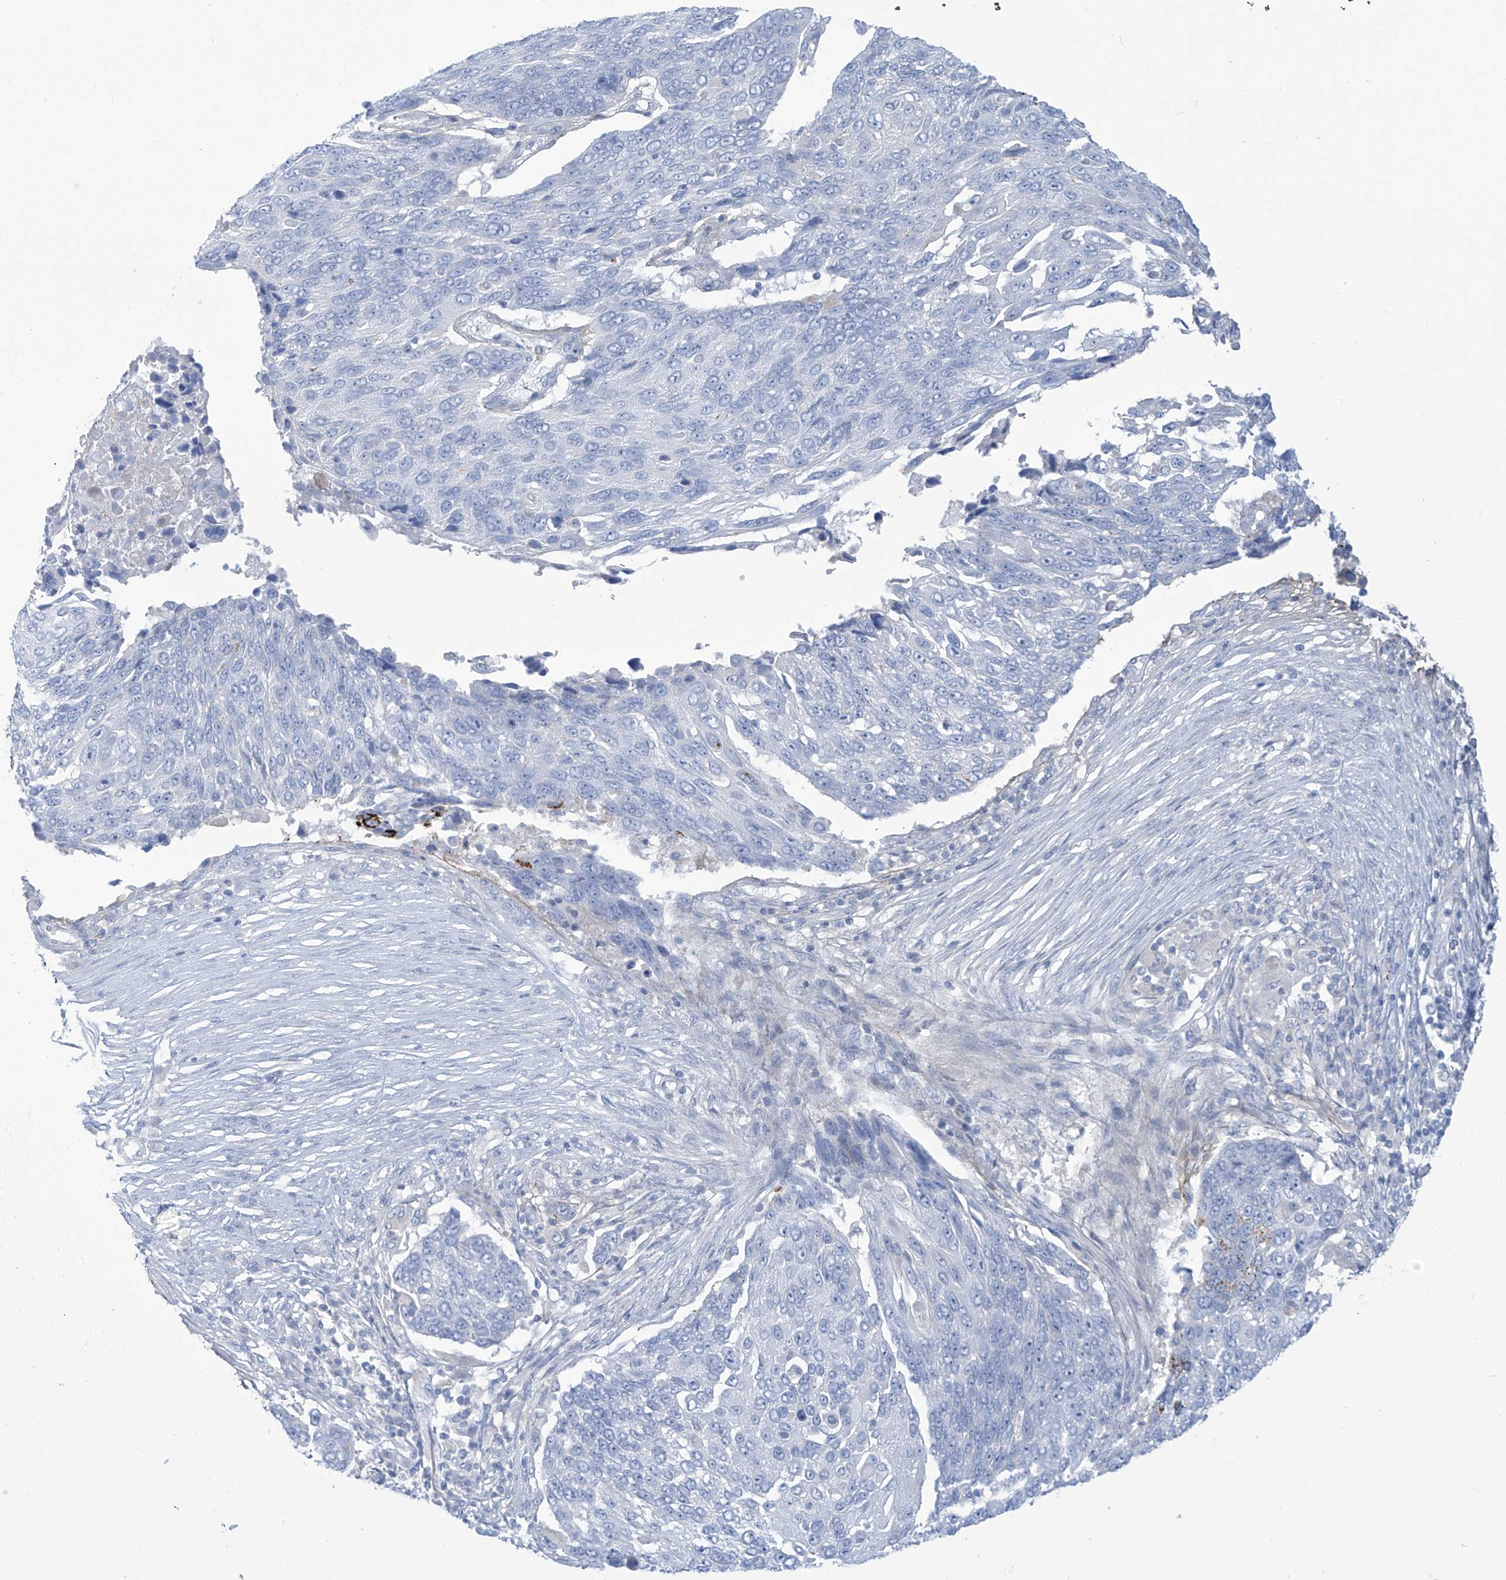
{"staining": {"intensity": "negative", "quantity": "none", "location": "none"}, "tissue": "lung cancer", "cell_type": "Tumor cells", "image_type": "cancer", "snomed": [{"axis": "morphology", "description": "Squamous cell carcinoma, NOS"}, {"axis": "topography", "description": "Lung"}], "caption": "The histopathology image displays no significant expression in tumor cells of squamous cell carcinoma (lung). (IHC, brightfield microscopy, high magnification).", "gene": "FABP2", "patient": {"sex": "male", "age": 66}}